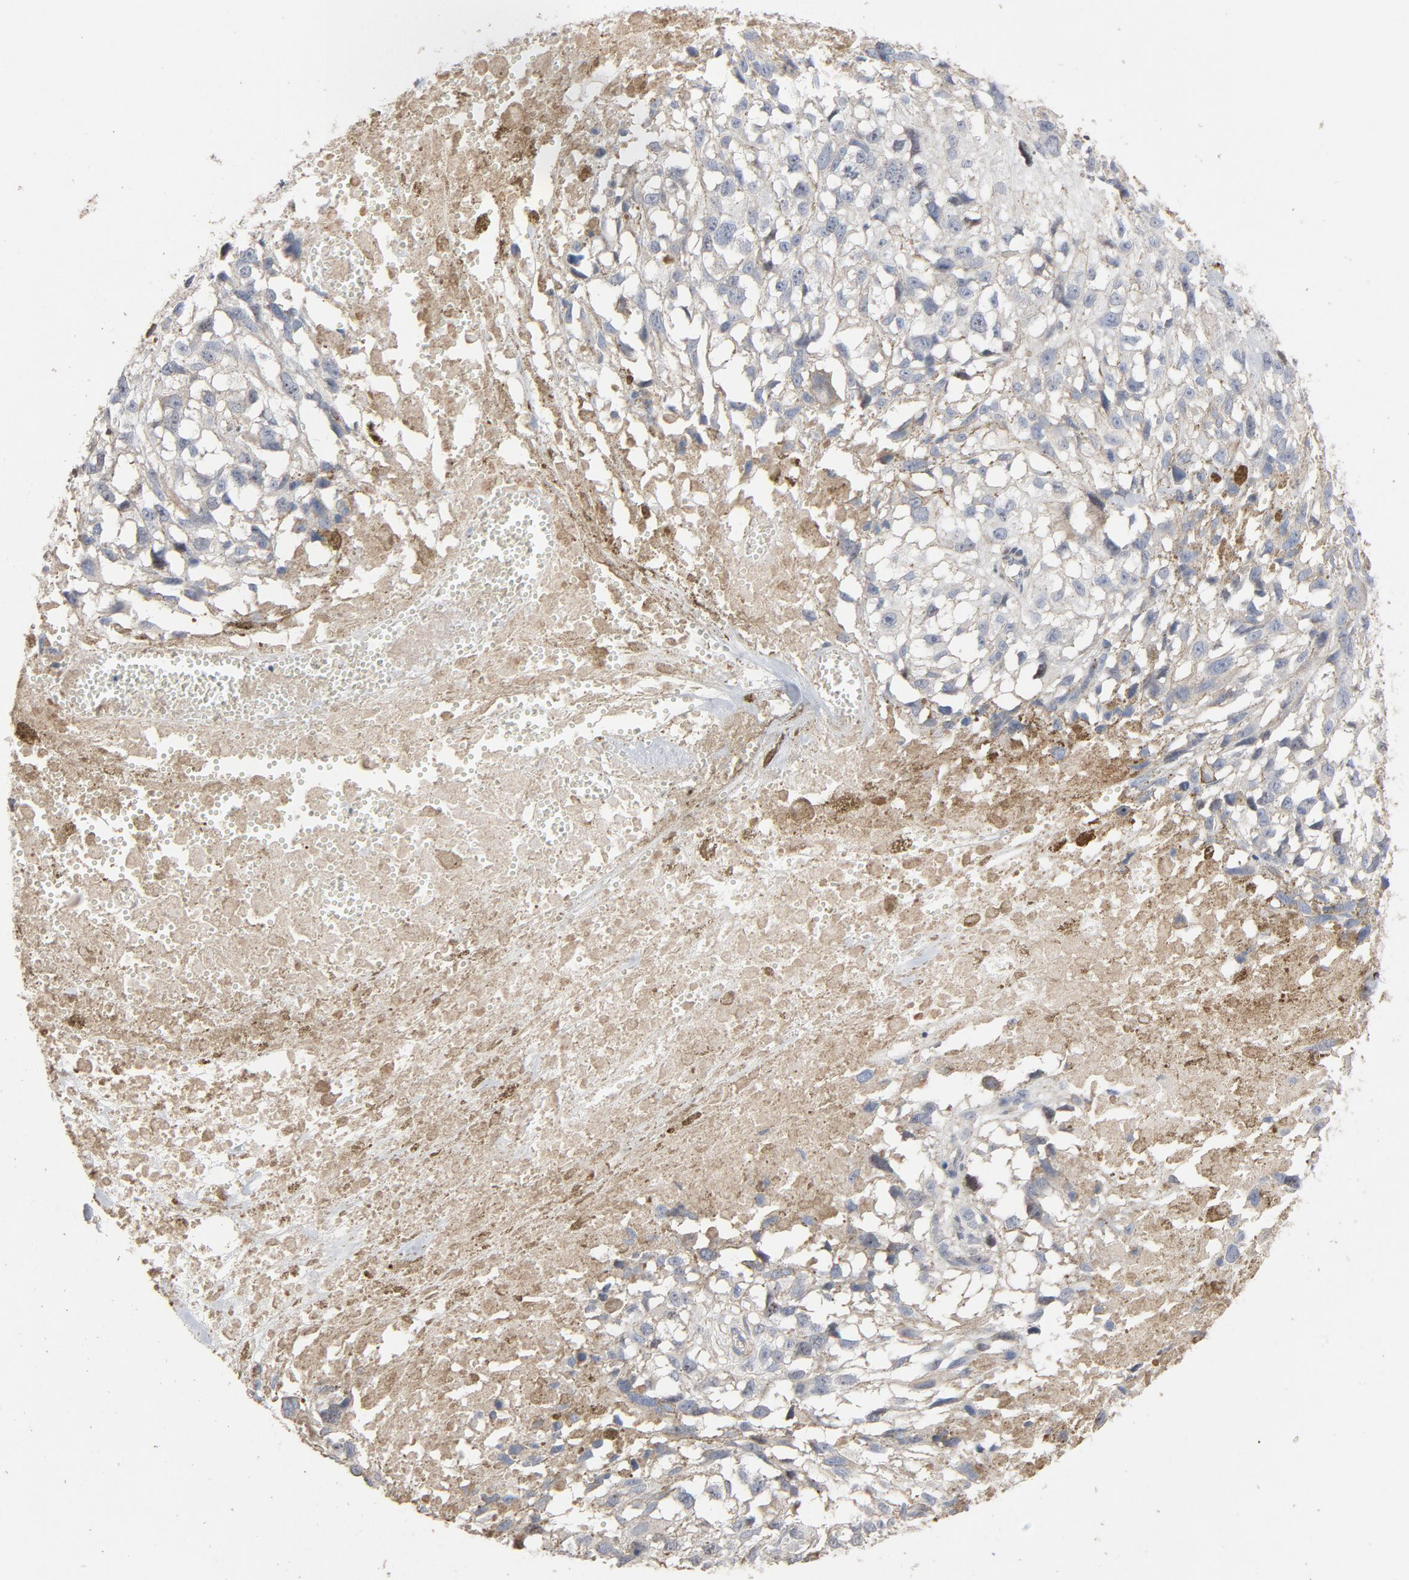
{"staining": {"intensity": "weak", "quantity": "<25%", "location": "cytoplasmic/membranous"}, "tissue": "melanoma", "cell_type": "Tumor cells", "image_type": "cancer", "snomed": [{"axis": "morphology", "description": "Malignant melanoma, Metastatic site"}, {"axis": "topography", "description": "Lymph node"}], "caption": "The immunohistochemistry histopathology image has no significant positivity in tumor cells of malignant melanoma (metastatic site) tissue. (Brightfield microscopy of DAB (3,3'-diaminobenzidine) IHC at high magnification).", "gene": "CDK6", "patient": {"sex": "male", "age": 59}}